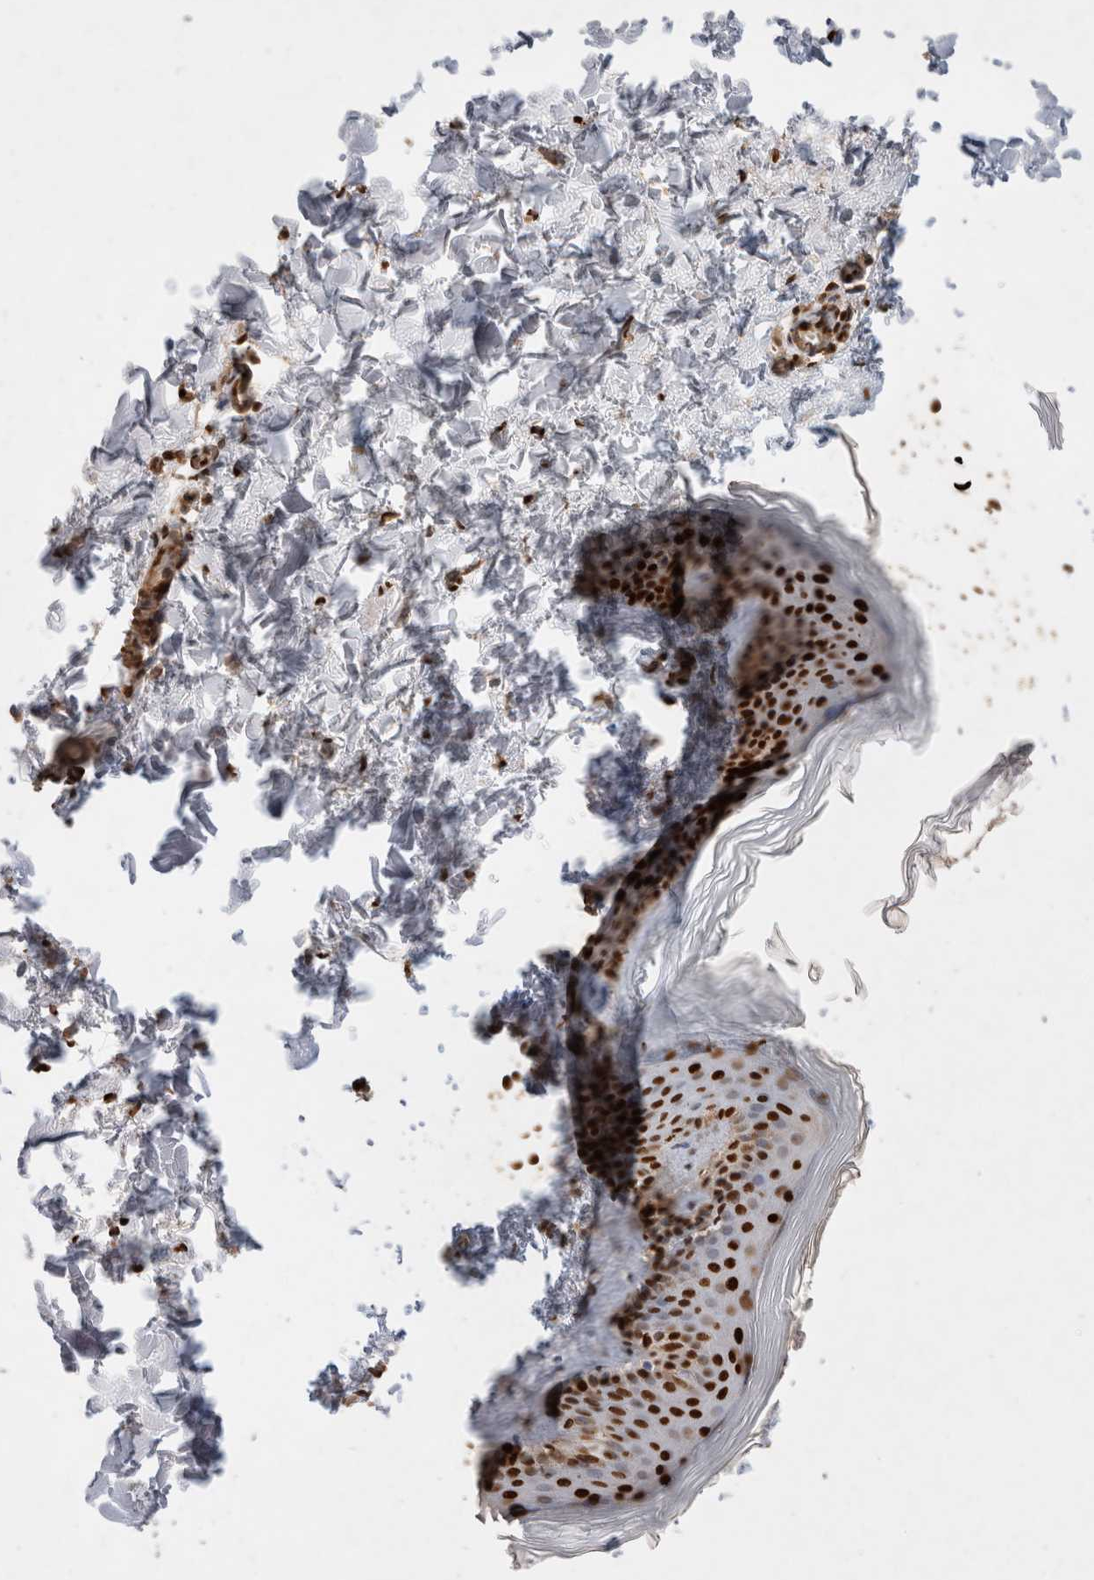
{"staining": {"intensity": "strong", "quantity": ">75%", "location": "nuclear"}, "tissue": "skin", "cell_type": "Fibroblasts", "image_type": "normal", "snomed": [{"axis": "morphology", "description": "Normal tissue, NOS"}, {"axis": "topography", "description": "Skin"}], "caption": "IHC image of normal human skin stained for a protein (brown), which exhibits high levels of strong nuclear positivity in approximately >75% of fibroblasts.", "gene": "HDGF", "patient": {"sex": "female", "age": 27}}